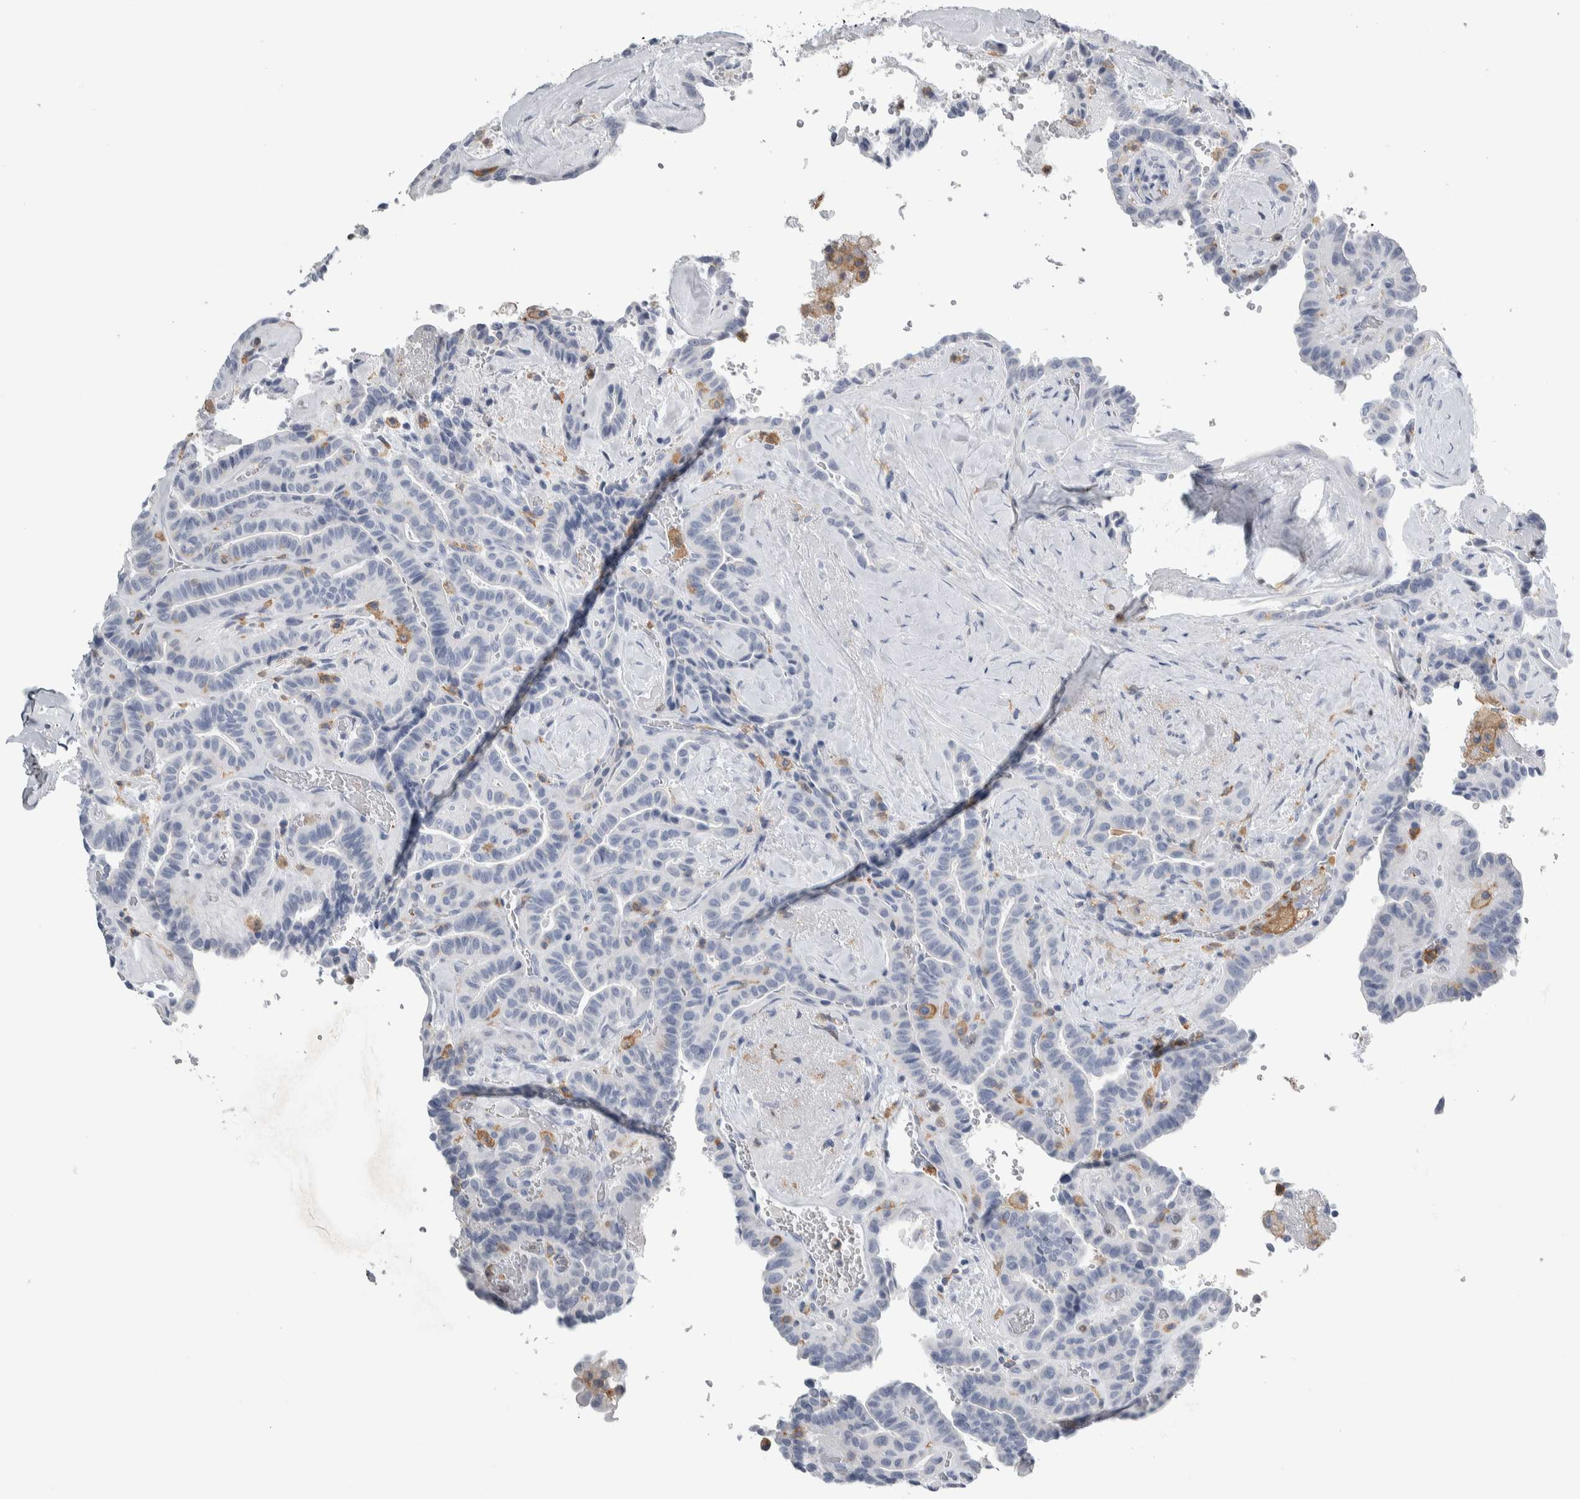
{"staining": {"intensity": "negative", "quantity": "none", "location": "none"}, "tissue": "thyroid cancer", "cell_type": "Tumor cells", "image_type": "cancer", "snomed": [{"axis": "morphology", "description": "Papillary adenocarcinoma, NOS"}, {"axis": "topography", "description": "Thyroid gland"}], "caption": "Immunohistochemistry histopathology image of neoplastic tissue: thyroid cancer stained with DAB exhibits no significant protein positivity in tumor cells.", "gene": "SKAP2", "patient": {"sex": "male", "age": 77}}